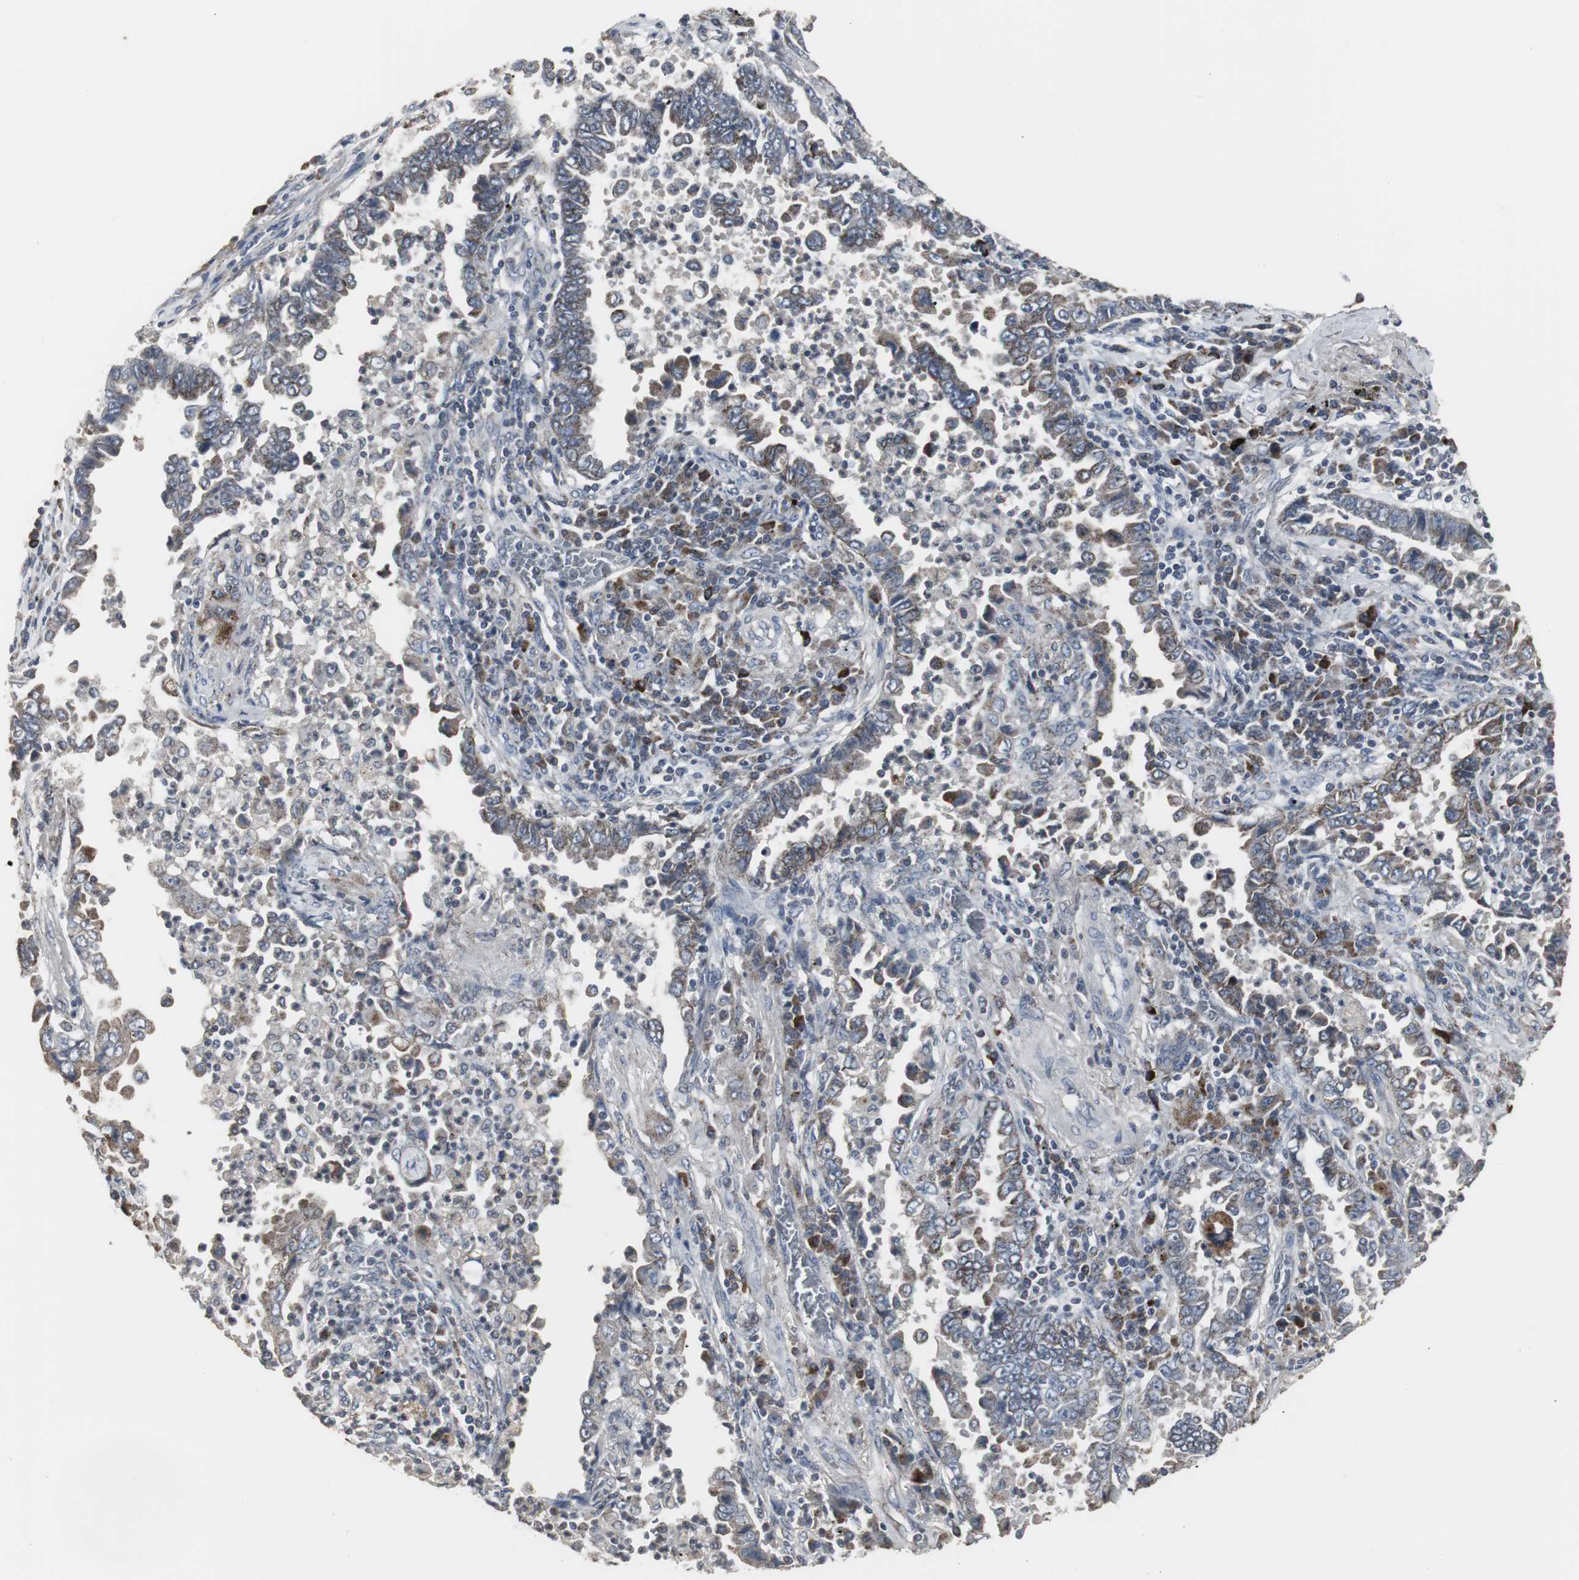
{"staining": {"intensity": "weak", "quantity": "25%-75%", "location": "cytoplasmic/membranous"}, "tissue": "lung cancer", "cell_type": "Tumor cells", "image_type": "cancer", "snomed": [{"axis": "morphology", "description": "Normal tissue, NOS"}, {"axis": "morphology", "description": "Inflammation, NOS"}, {"axis": "morphology", "description": "Adenocarcinoma, NOS"}, {"axis": "topography", "description": "Lung"}], "caption": "Protein analysis of adenocarcinoma (lung) tissue exhibits weak cytoplasmic/membranous expression in approximately 25%-75% of tumor cells. (DAB (3,3'-diaminobenzidine) IHC, brown staining for protein, blue staining for nuclei).", "gene": "ACAA1", "patient": {"sex": "female", "age": 64}}